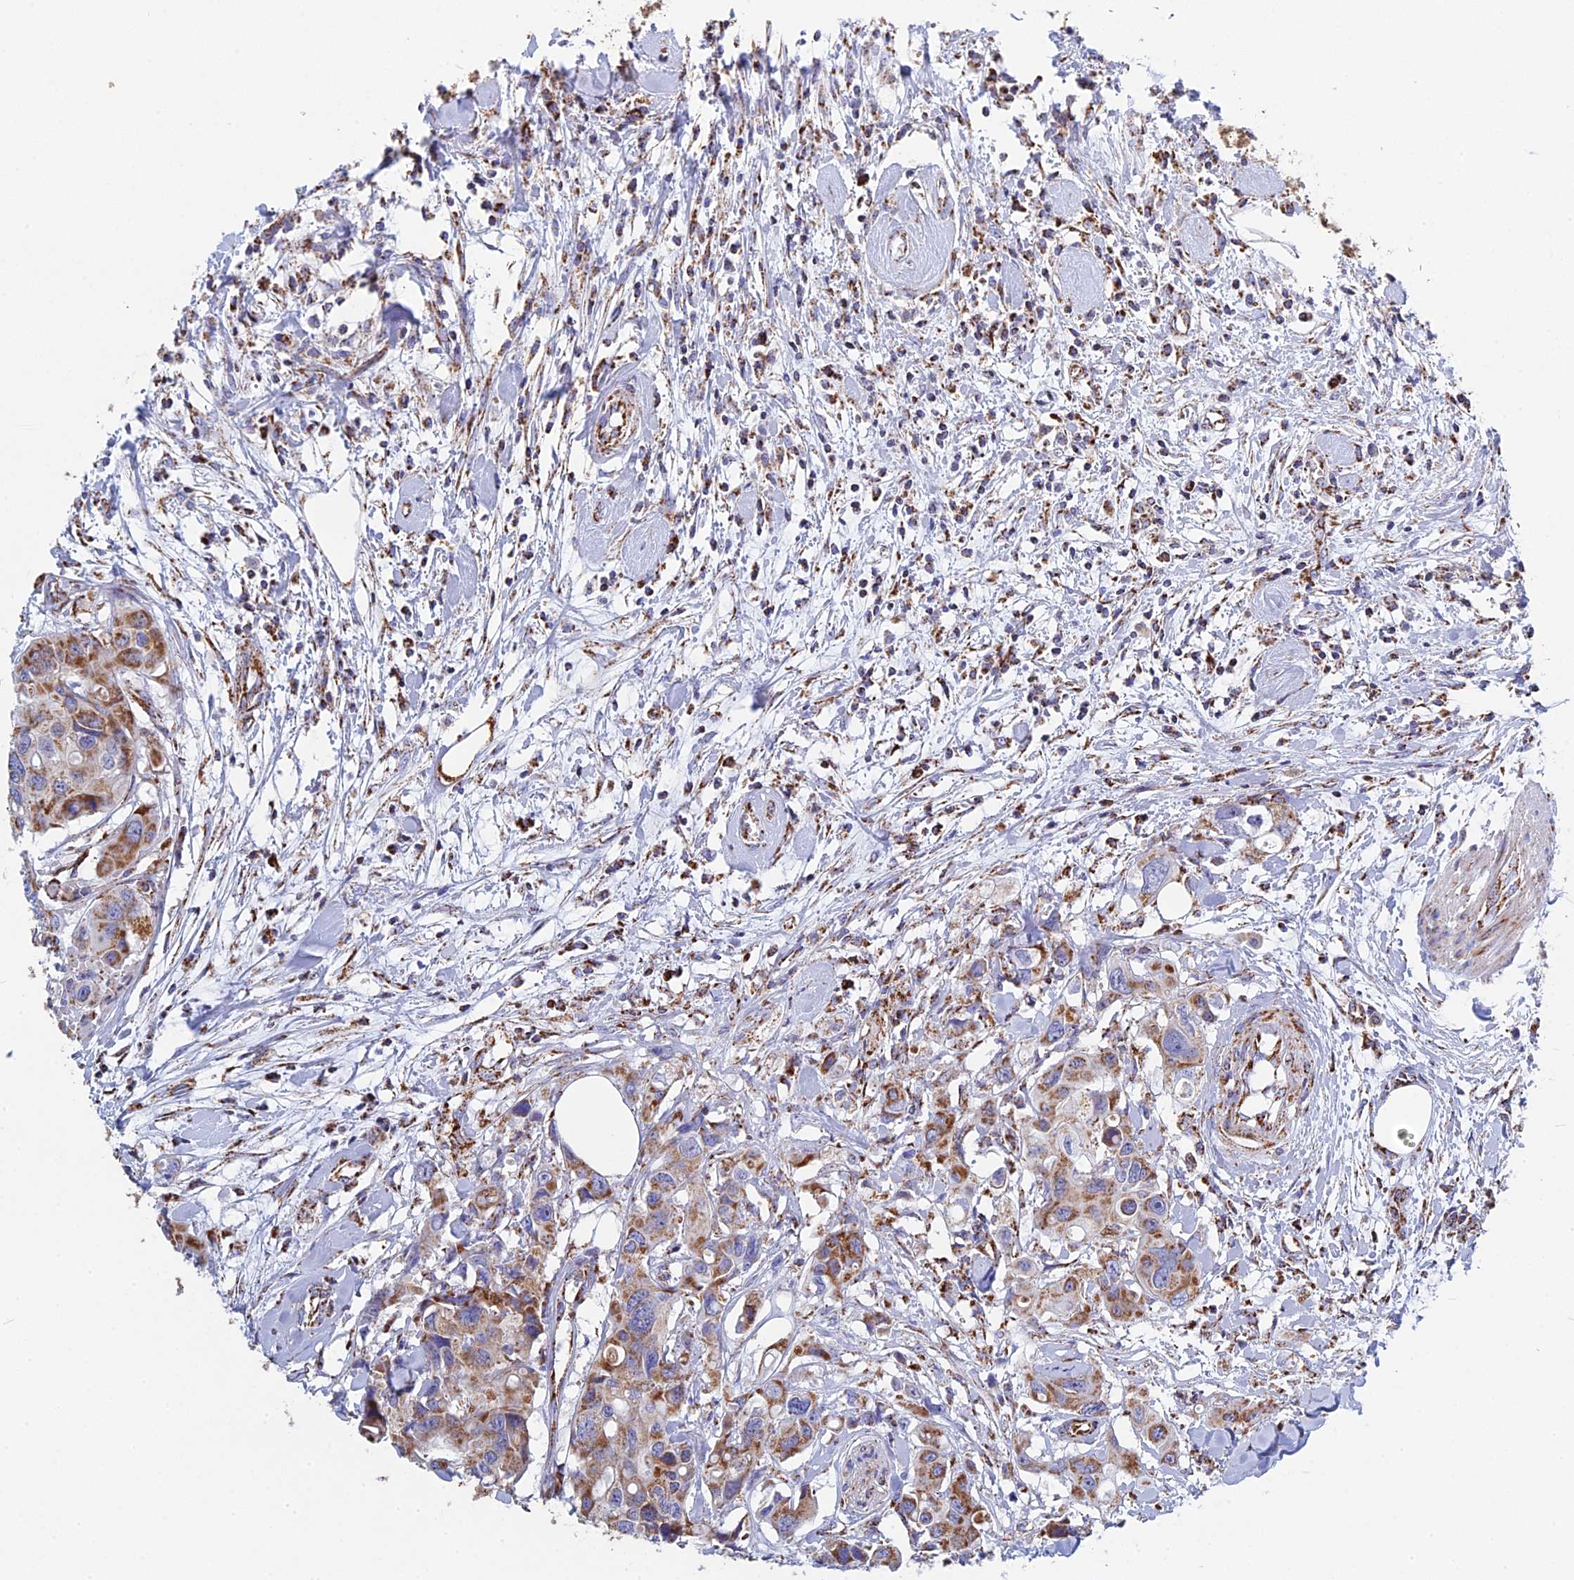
{"staining": {"intensity": "moderate", "quantity": ">75%", "location": "cytoplasmic/membranous"}, "tissue": "colorectal cancer", "cell_type": "Tumor cells", "image_type": "cancer", "snomed": [{"axis": "morphology", "description": "Adenocarcinoma, NOS"}, {"axis": "topography", "description": "Colon"}], "caption": "About >75% of tumor cells in human colorectal adenocarcinoma demonstrate moderate cytoplasmic/membranous protein staining as visualized by brown immunohistochemical staining.", "gene": "NDUFA5", "patient": {"sex": "male", "age": 77}}